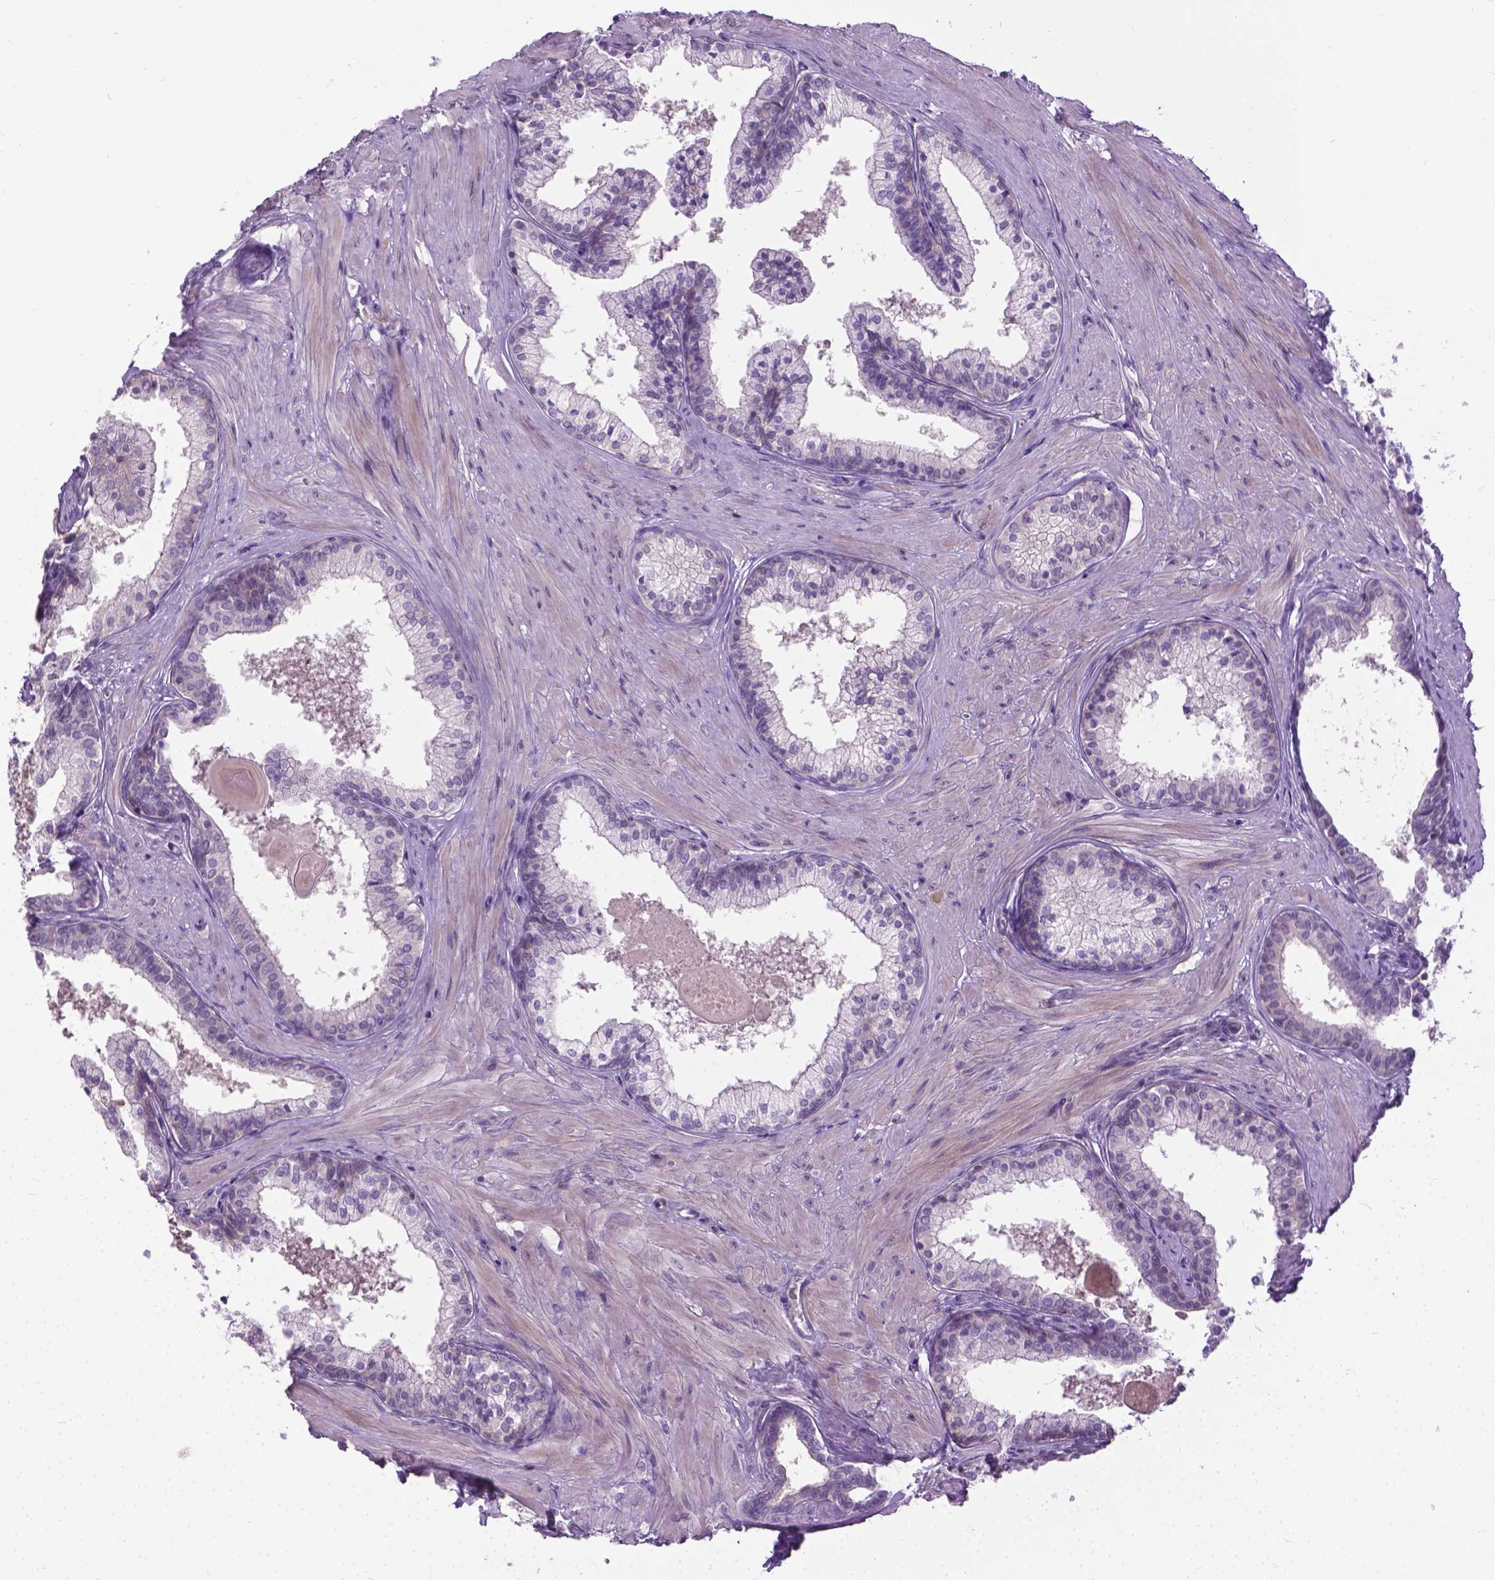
{"staining": {"intensity": "negative", "quantity": "none", "location": "none"}, "tissue": "prostate", "cell_type": "Glandular cells", "image_type": "normal", "snomed": [{"axis": "morphology", "description": "Normal tissue, NOS"}, {"axis": "topography", "description": "Prostate"}], "caption": "This photomicrograph is of normal prostate stained with IHC to label a protein in brown with the nuclei are counter-stained blue. There is no expression in glandular cells. (DAB (3,3'-diaminobenzidine) IHC with hematoxylin counter stain).", "gene": "JAK3", "patient": {"sex": "male", "age": 61}}